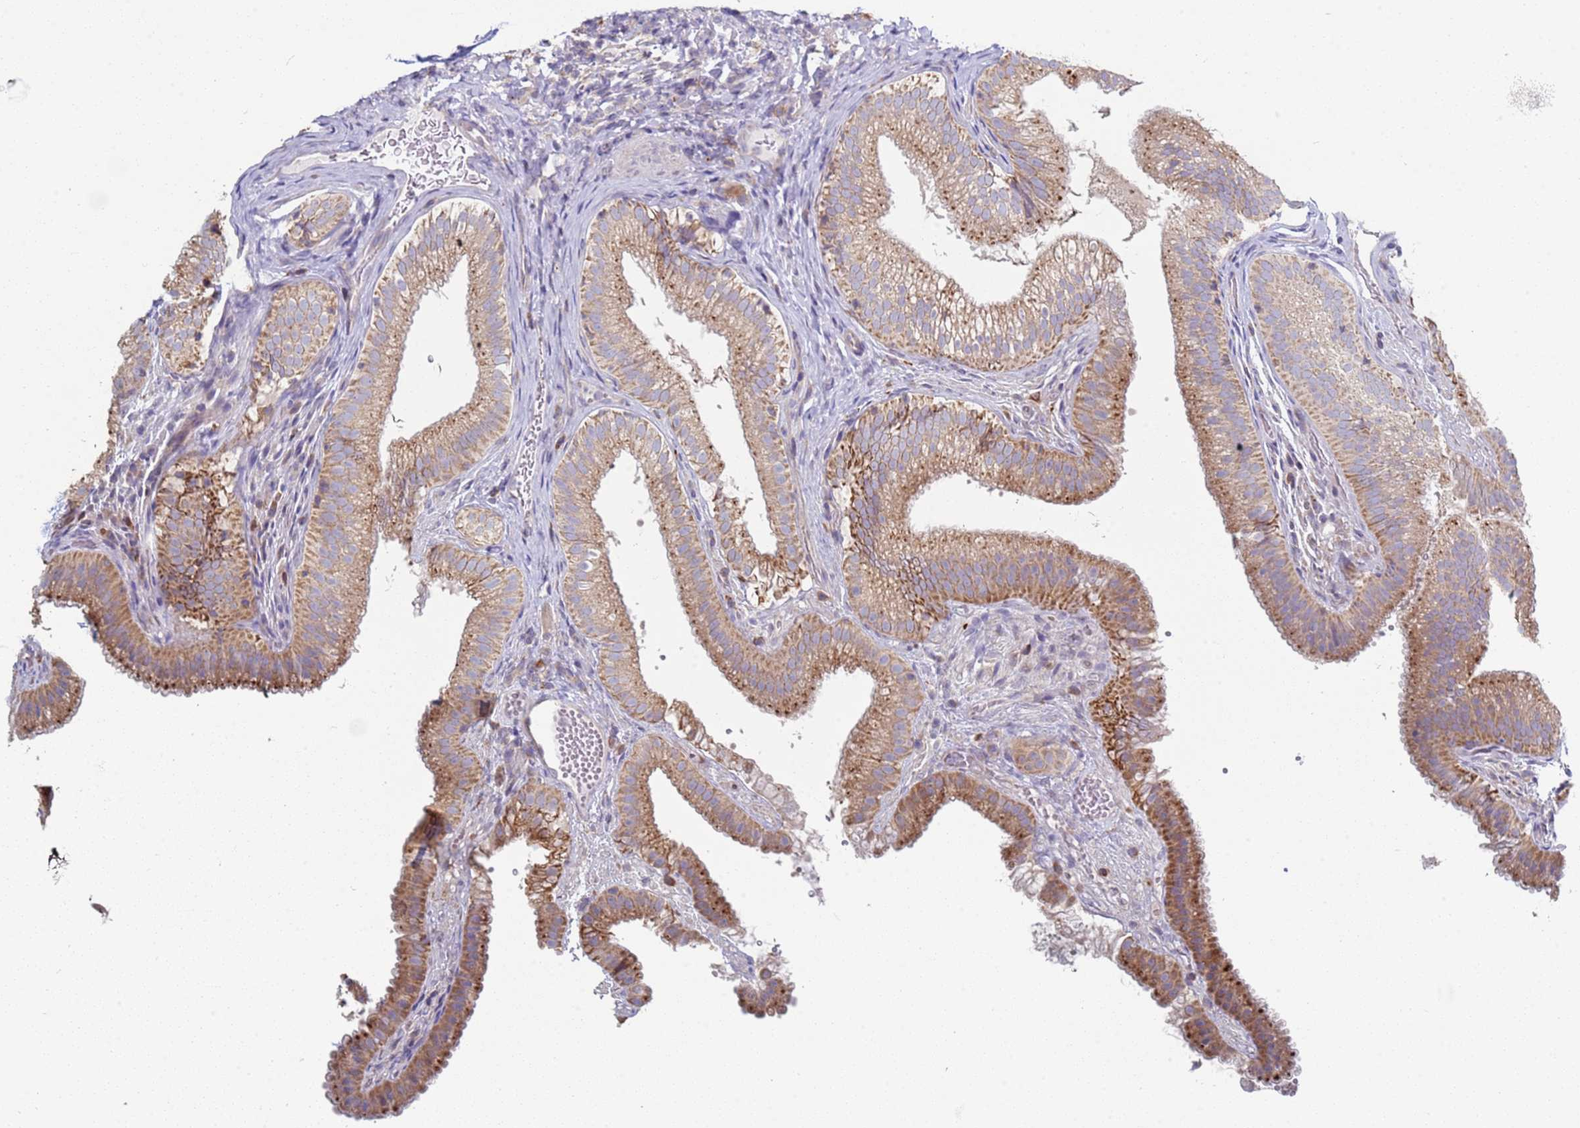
{"staining": {"intensity": "moderate", "quantity": ">75%", "location": "cytoplasmic/membranous"}, "tissue": "gallbladder", "cell_type": "Glandular cells", "image_type": "normal", "snomed": [{"axis": "morphology", "description": "Normal tissue, NOS"}, {"axis": "topography", "description": "Gallbladder"}], "caption": "IHC of benign human gallbladder demonstrates medium levels of moderate cytoplasmic/membranous positivity in about >75% of glandular cells.", "gene": "DIP2B", "patient": {"sex": "female", "age": 30}}